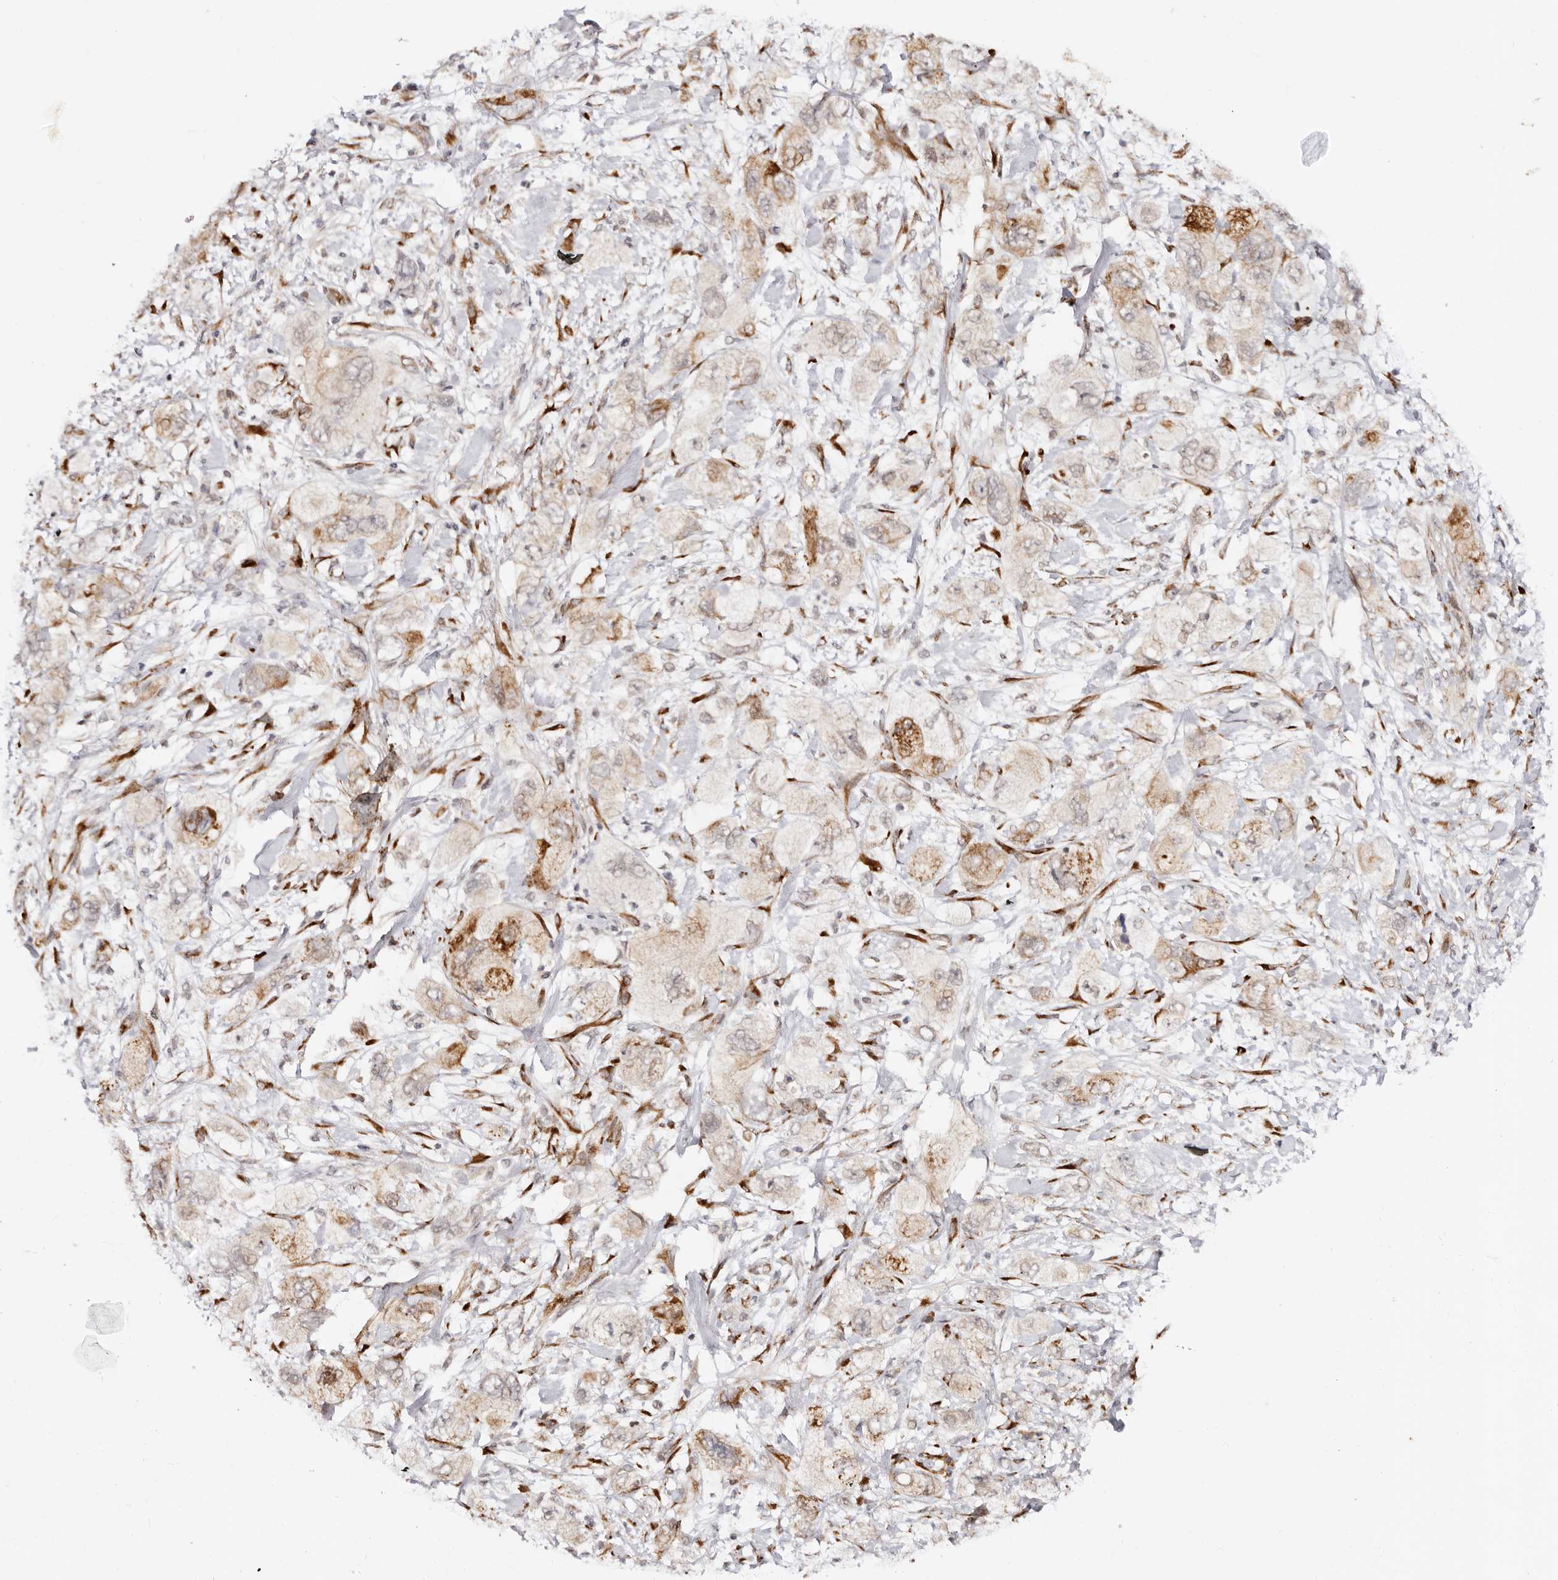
{"staining": {"intensity": "moderate", "quantity": "25%-75%", "location": "cytoplasmic/membranous"}, "tissue": "pancreatic cancer", "cell_type": "Tumor cells", "image_type": "cancer", "snomed": [{"axis": "morphology", "description": "Adenocarcinoma, NOS"}, {"axis": "topography", "description": "Pancreas"}], "caption": "A brown stain shows moderate cytoplasmic/membranous staining of a protein in human pancreatic adenocarcinoma tumor cells. (DAB (3,3'-diaminobenzidine) IHC, brown staining for protein, blue staining for nuclei).", "gene": "BCL2L15", "patient": {"sex": "female", "age": 73}}